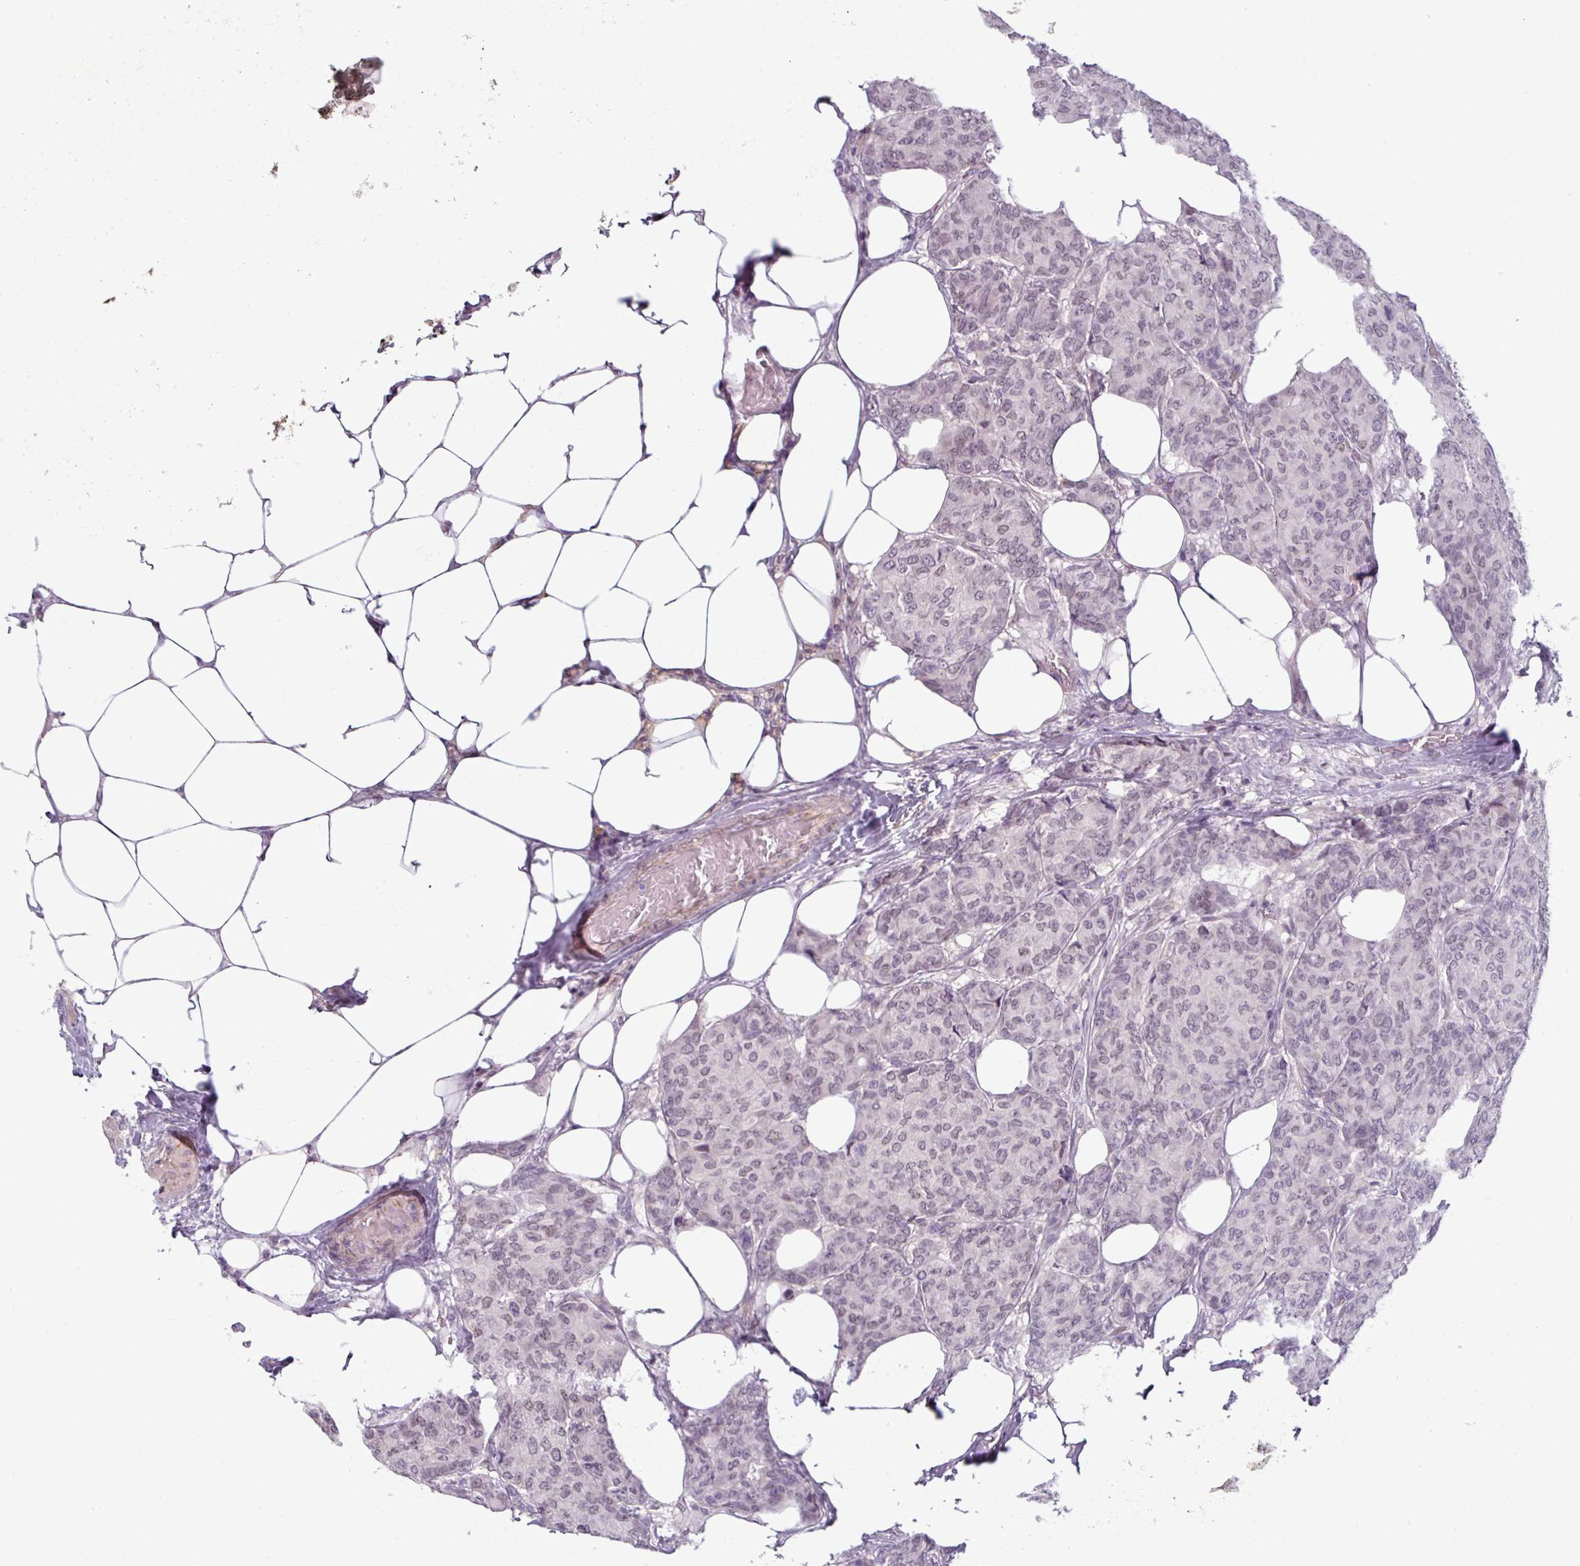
{"staining": {"intensity": "weak", "quantity": "25%-75%", "location": "nuclear"}, "tissue": "breast cancer", "cell_type": "Tumor cells", "image_type": "cancer", "snomed": [{"axis": "morphology", "description": "Duct carcinoma"}, {"axis": "topography", "description": "Breast"}], "caption": "A brown stain shows weak nuclear expression of a protein in breast cancer tumor cells.", "gene": "UVSSA", "patient": {"sex": "female", "age": 75}}